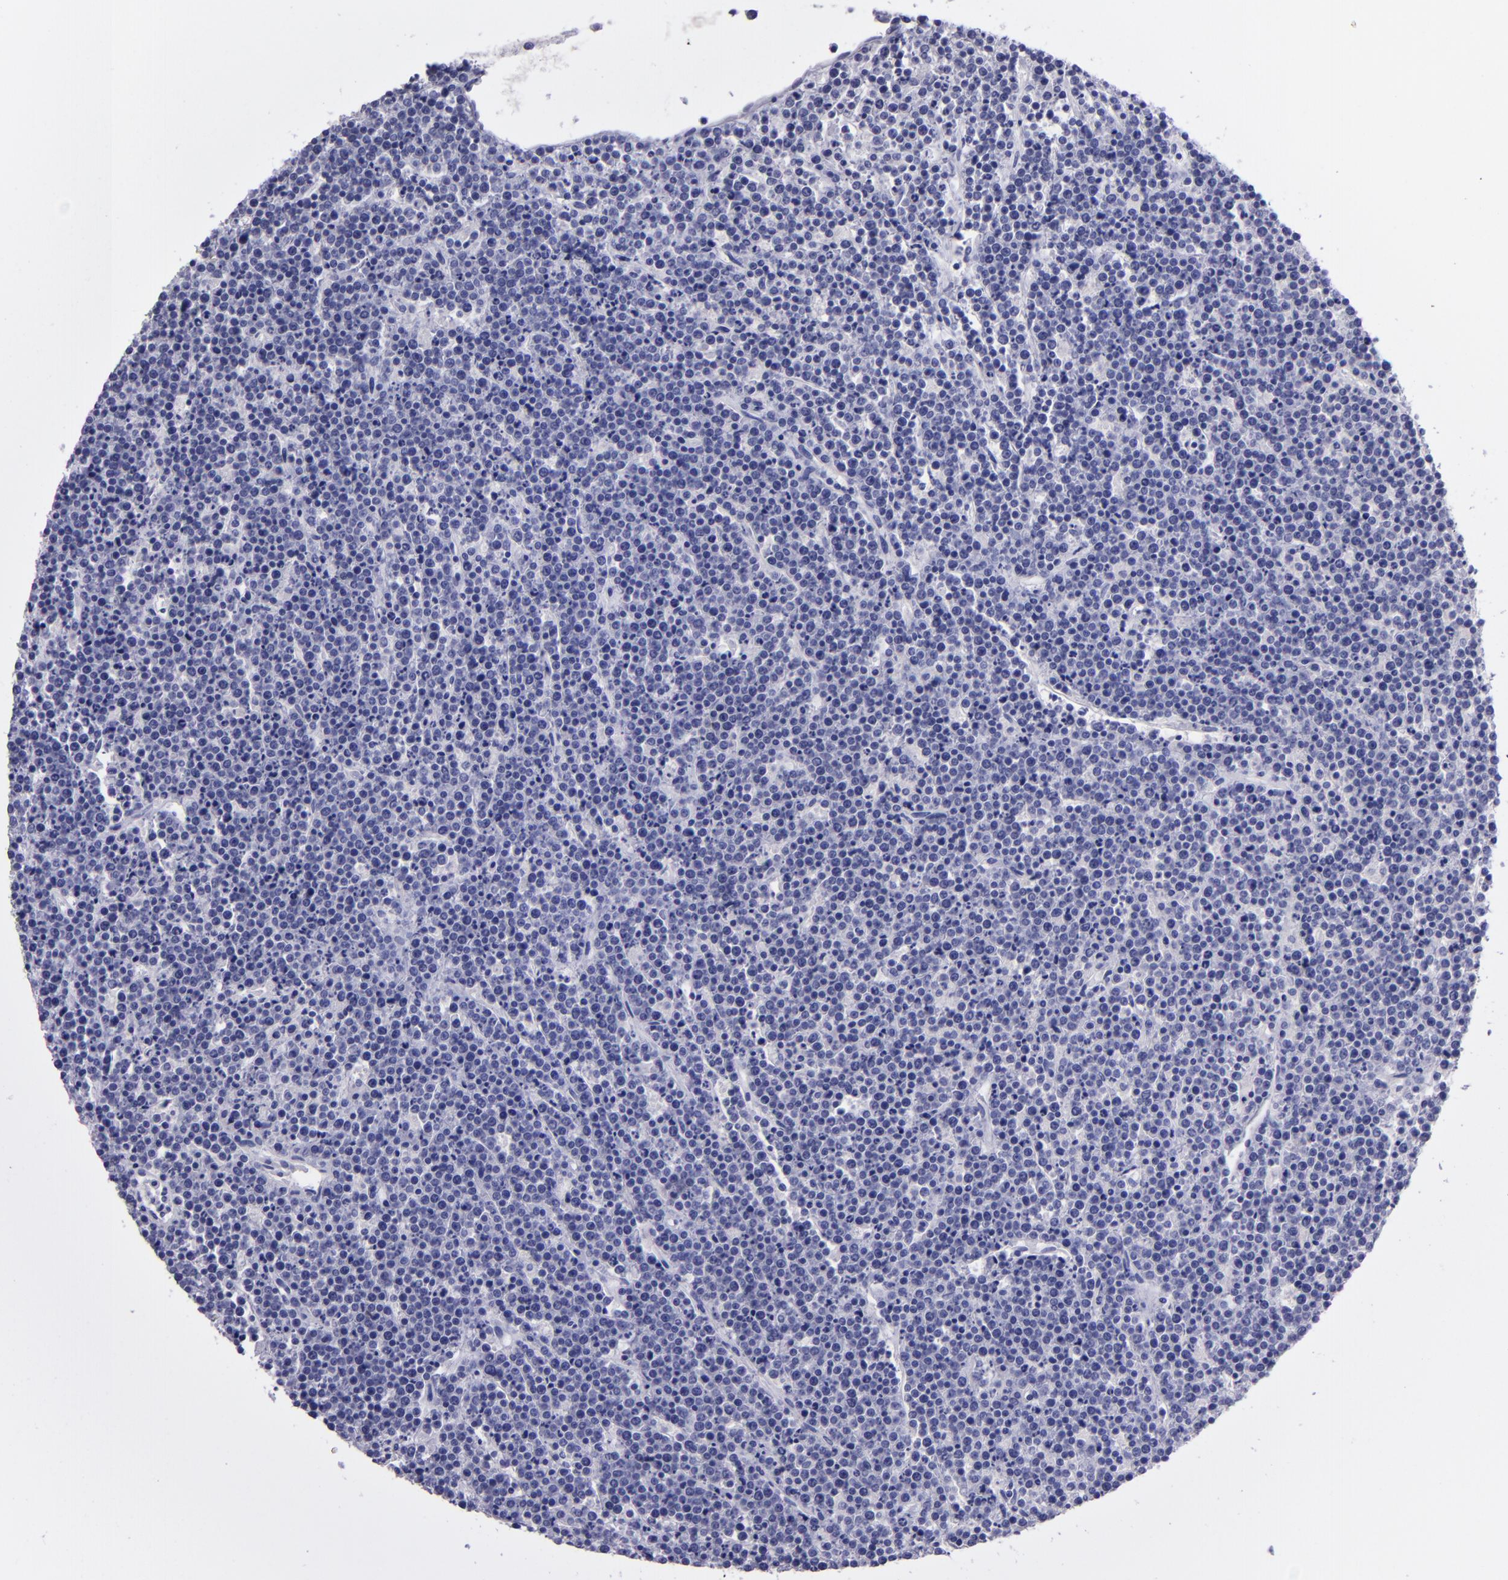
{"staining": {"intensity": "negative", "quantity": "none", "location": "none"}, "tissue": "lymphoma", "cell_type": "Tumor cells", "image_type": "cancer", "snomed": [{"axis": "morphology", "description": "Malignant lymphoma, non-Hodgkin's type, High grade"}, {"axis": "topography", "description": "Ovary"}], "caption": "Immunohistochemistry (IHC) micrograph of neoplastic tissue: human lymphoma stained with DAB (3,3'-diaminobenzidine) displays no significant protein expression in tumor cells.", "gene": "TNNT3", "patient": {"sex": "female", "age": 56}}